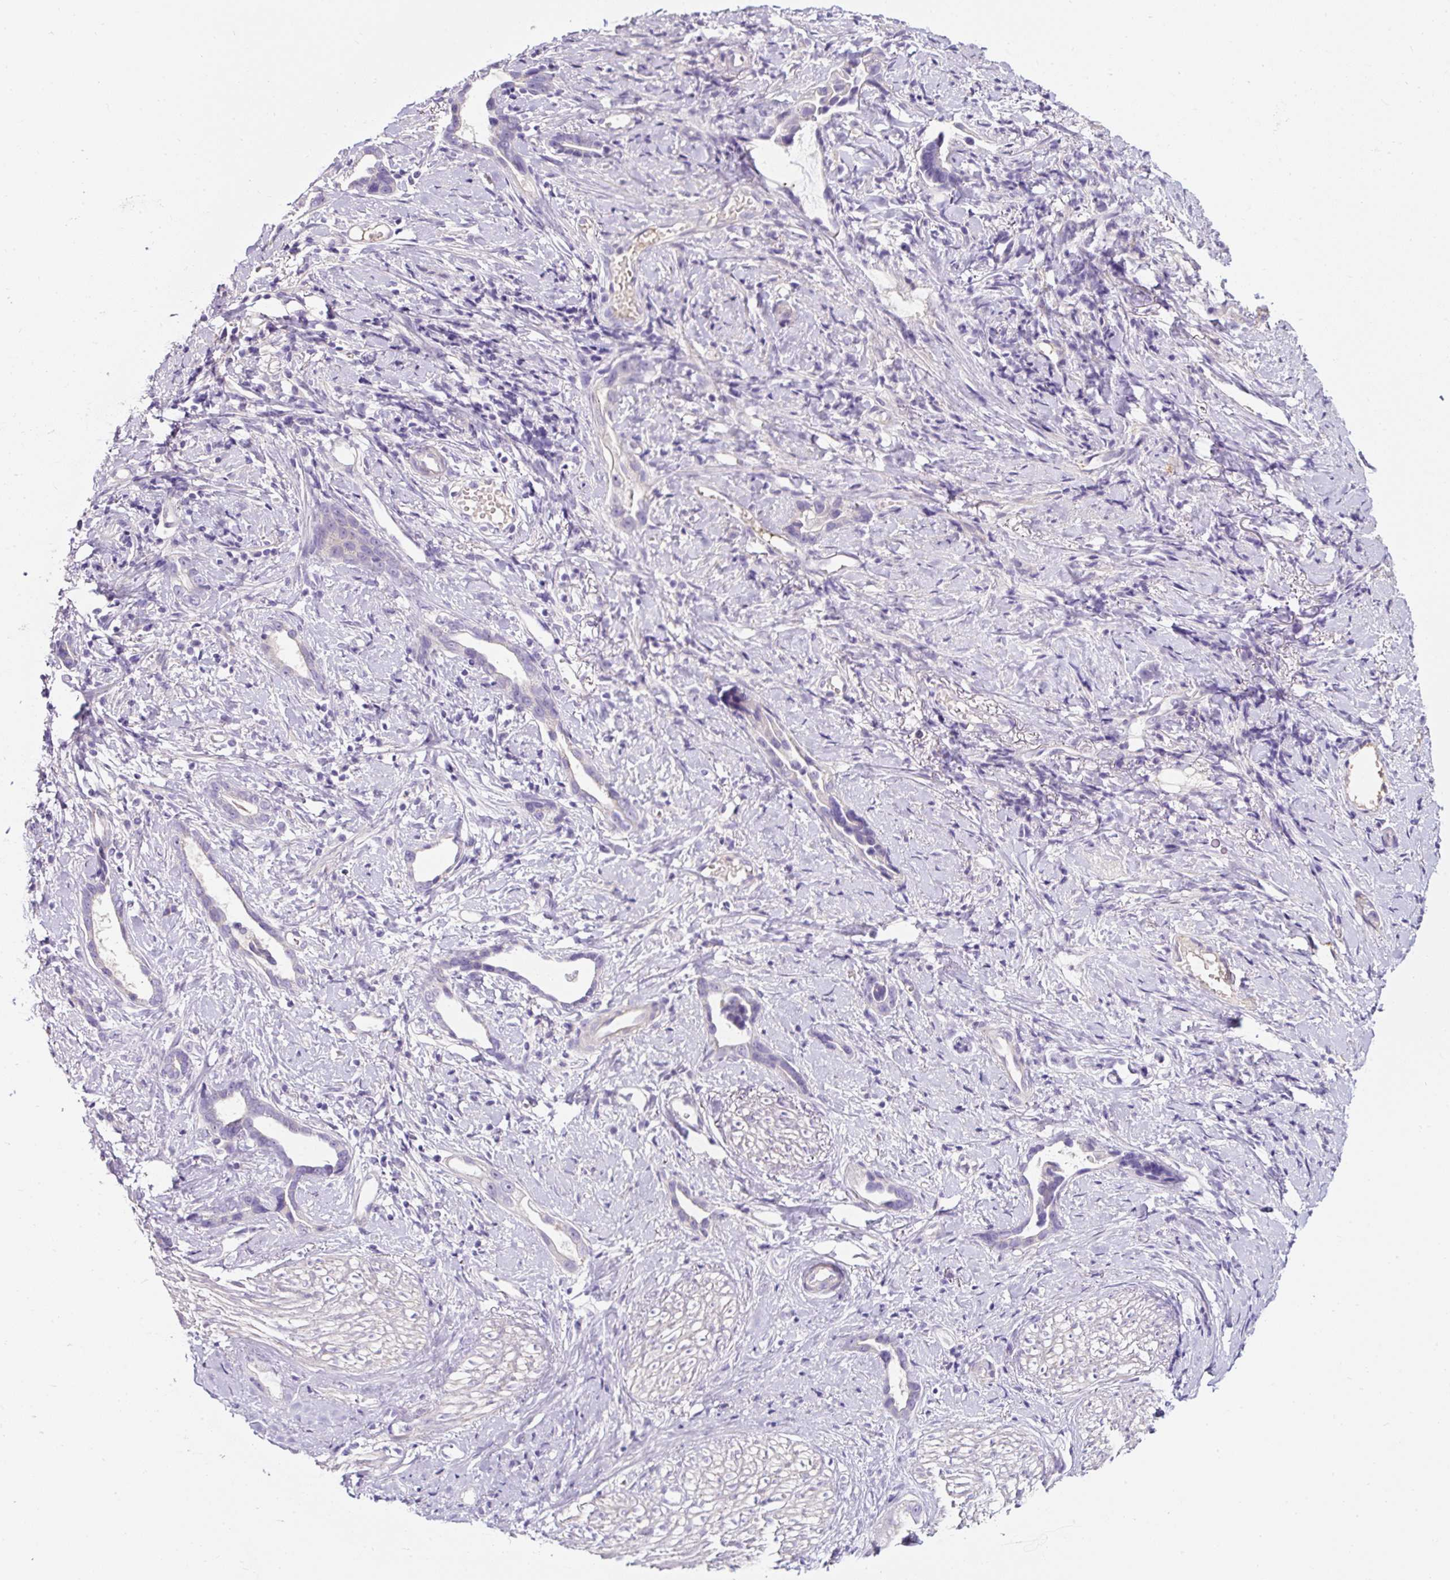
{"staining": {"intensity": "negative", "quantity": "none", "location": "none"}, "tissue": "stomach cancer", "cell_type": "Tumor cells", "image_type": "cancer", "snomed": [{"axis": "morphology", "description": "Adenocarcinoma, NOS"}, {"axis": "topography", "description": "Stomach"}], "caption": "A high-resolution histopathology image shows immunohistochemistry (IHC) staining of stomach cancer, which exhibits no significant staining in tumor cells.", "gene": "OR14A2", "patient": {"sex": "male", "age": 55}}